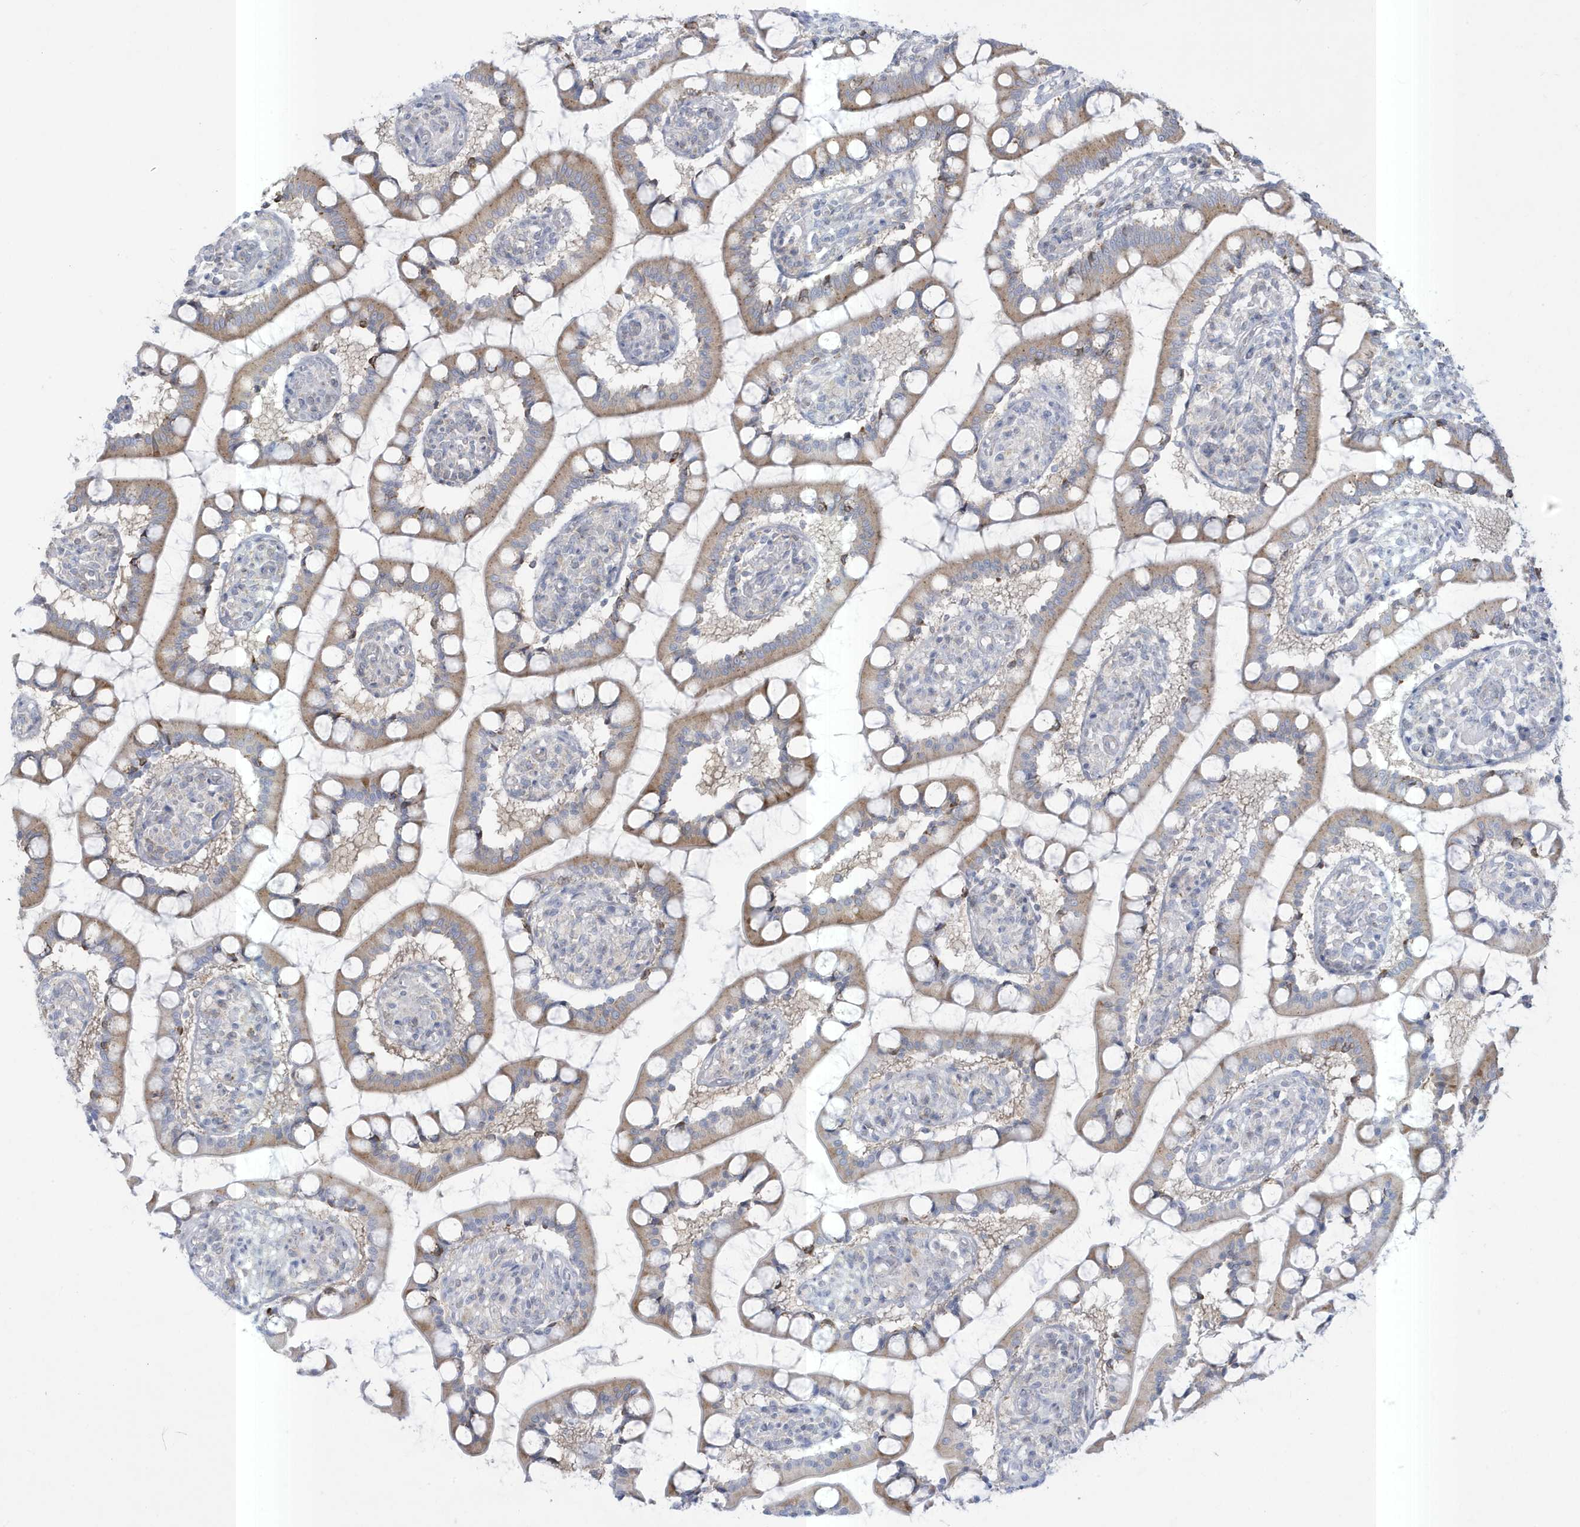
{"staining": {"intensity": "moderate", "quantity": ">75%", "location": "cytoplasmic/membranous"}, "tissue": "small intestine", "cell_type": "Glandular cells", "image_type": "normal", "snomed": [{"axis": "morphology", "description": "Normal tissue, NOS"}, {"axis": "topography", "description": "Small intestine"}], "caption": "IHC of unremarkable human small intestine exhibits medium levels of moderate cytoplasmic/membranous positivity in about >75% of glandular cells. (brown staining indicates protein expression, while blue staining denotes nuclei).", "gene": "SLAMF9", "patient": {"sex": "male", "age": 52}}